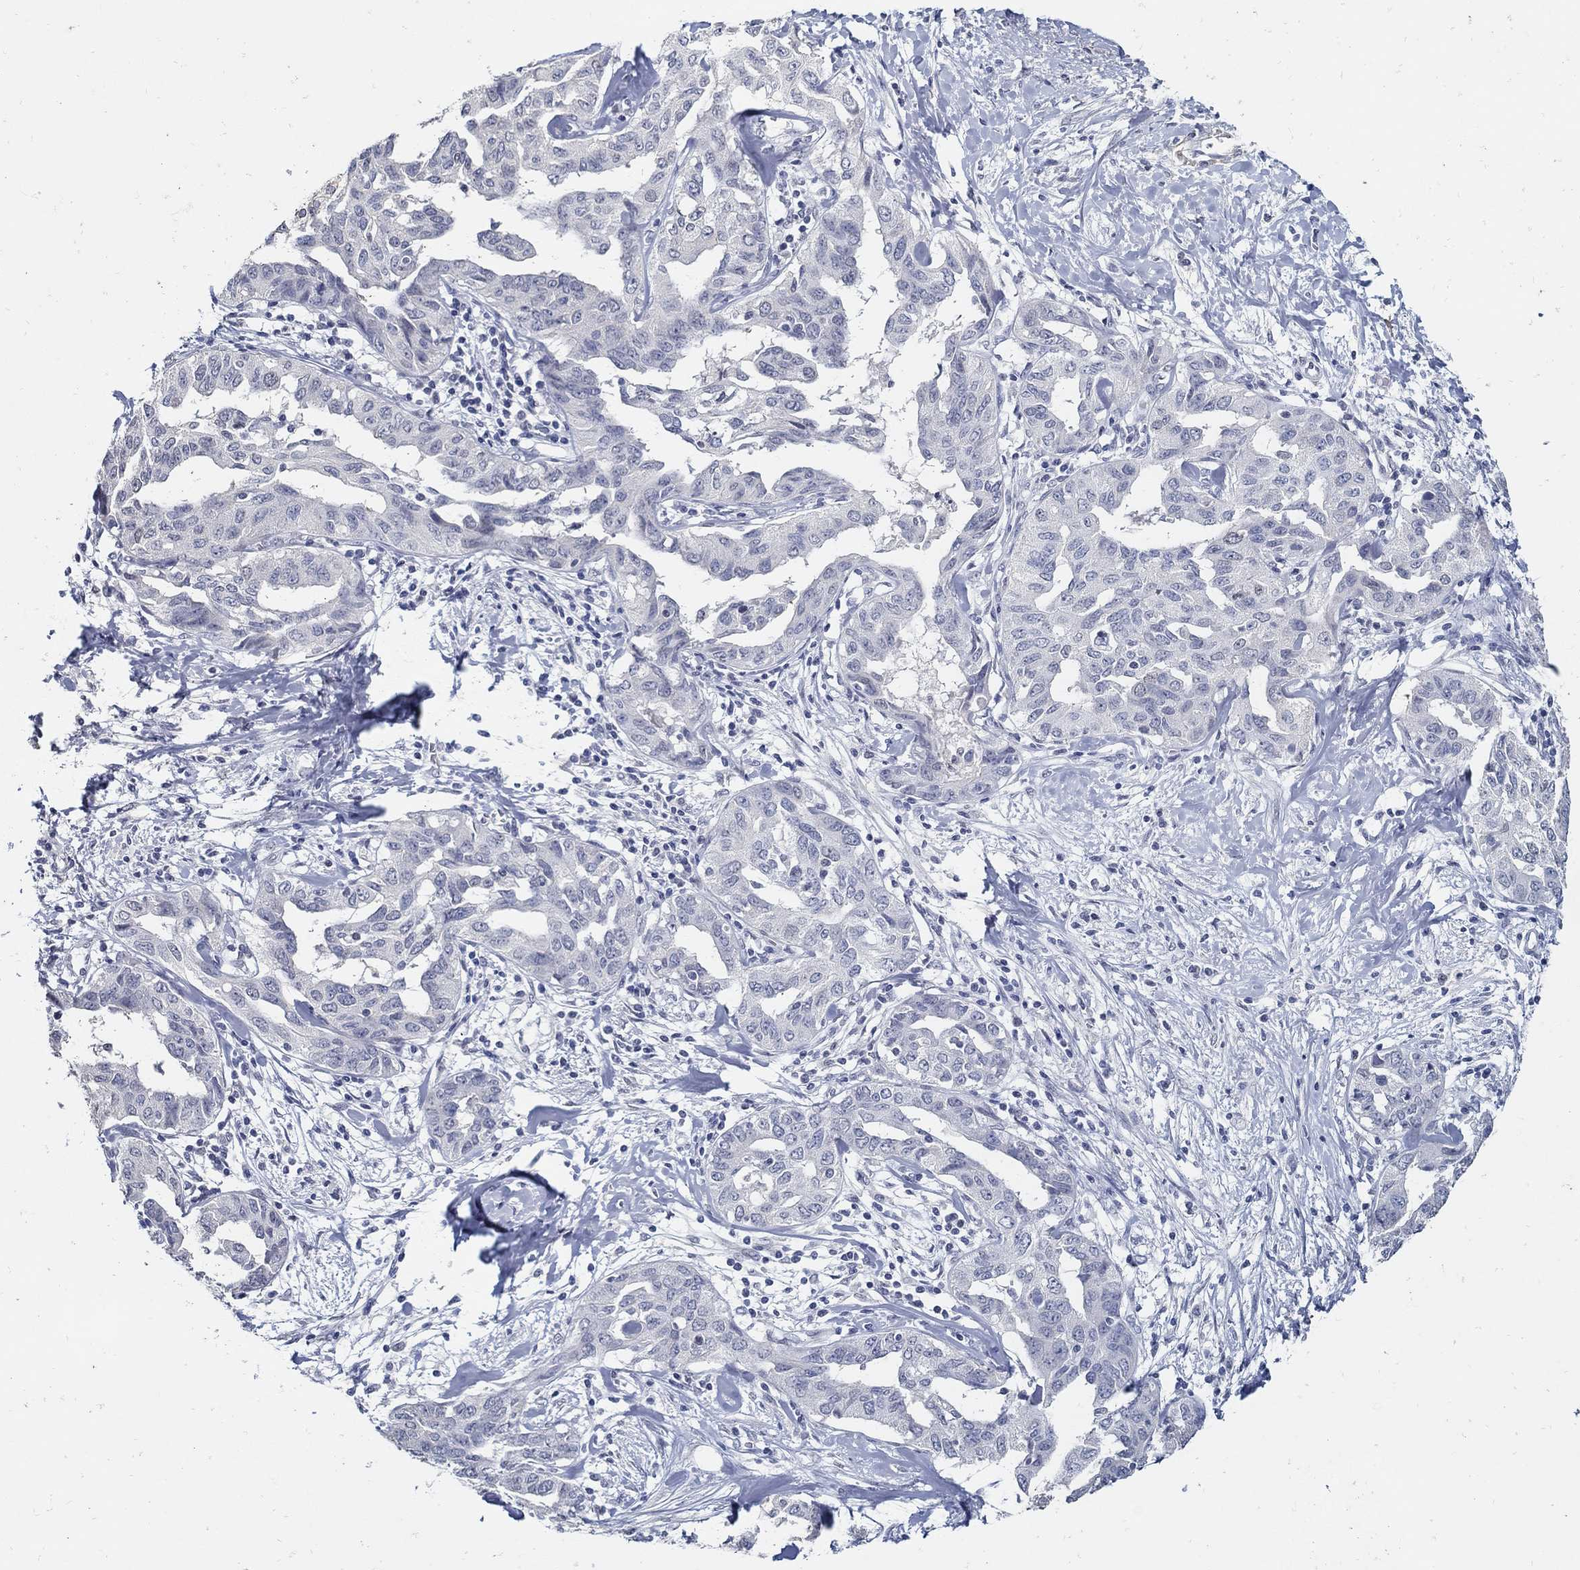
{"staining": {"intensity": "negative", "quantity": "none", "location": "none"}, "tissue": "liver cancer", "cell_type": "Tumor cells", "image_type": "cancer", "snomed": [{"axis": "morphology", "description": "Cholangiocarcinoma"}, {"axis": "topography", "description": "Liver"}], "caption": "This is a micrograph of immunohistochemistry (IHC) staining of liver cholangiocarcinoma, which shows no staining in tumor cells.", "gene": "USP29", "patient": {"sex": "male", "age": 59}}